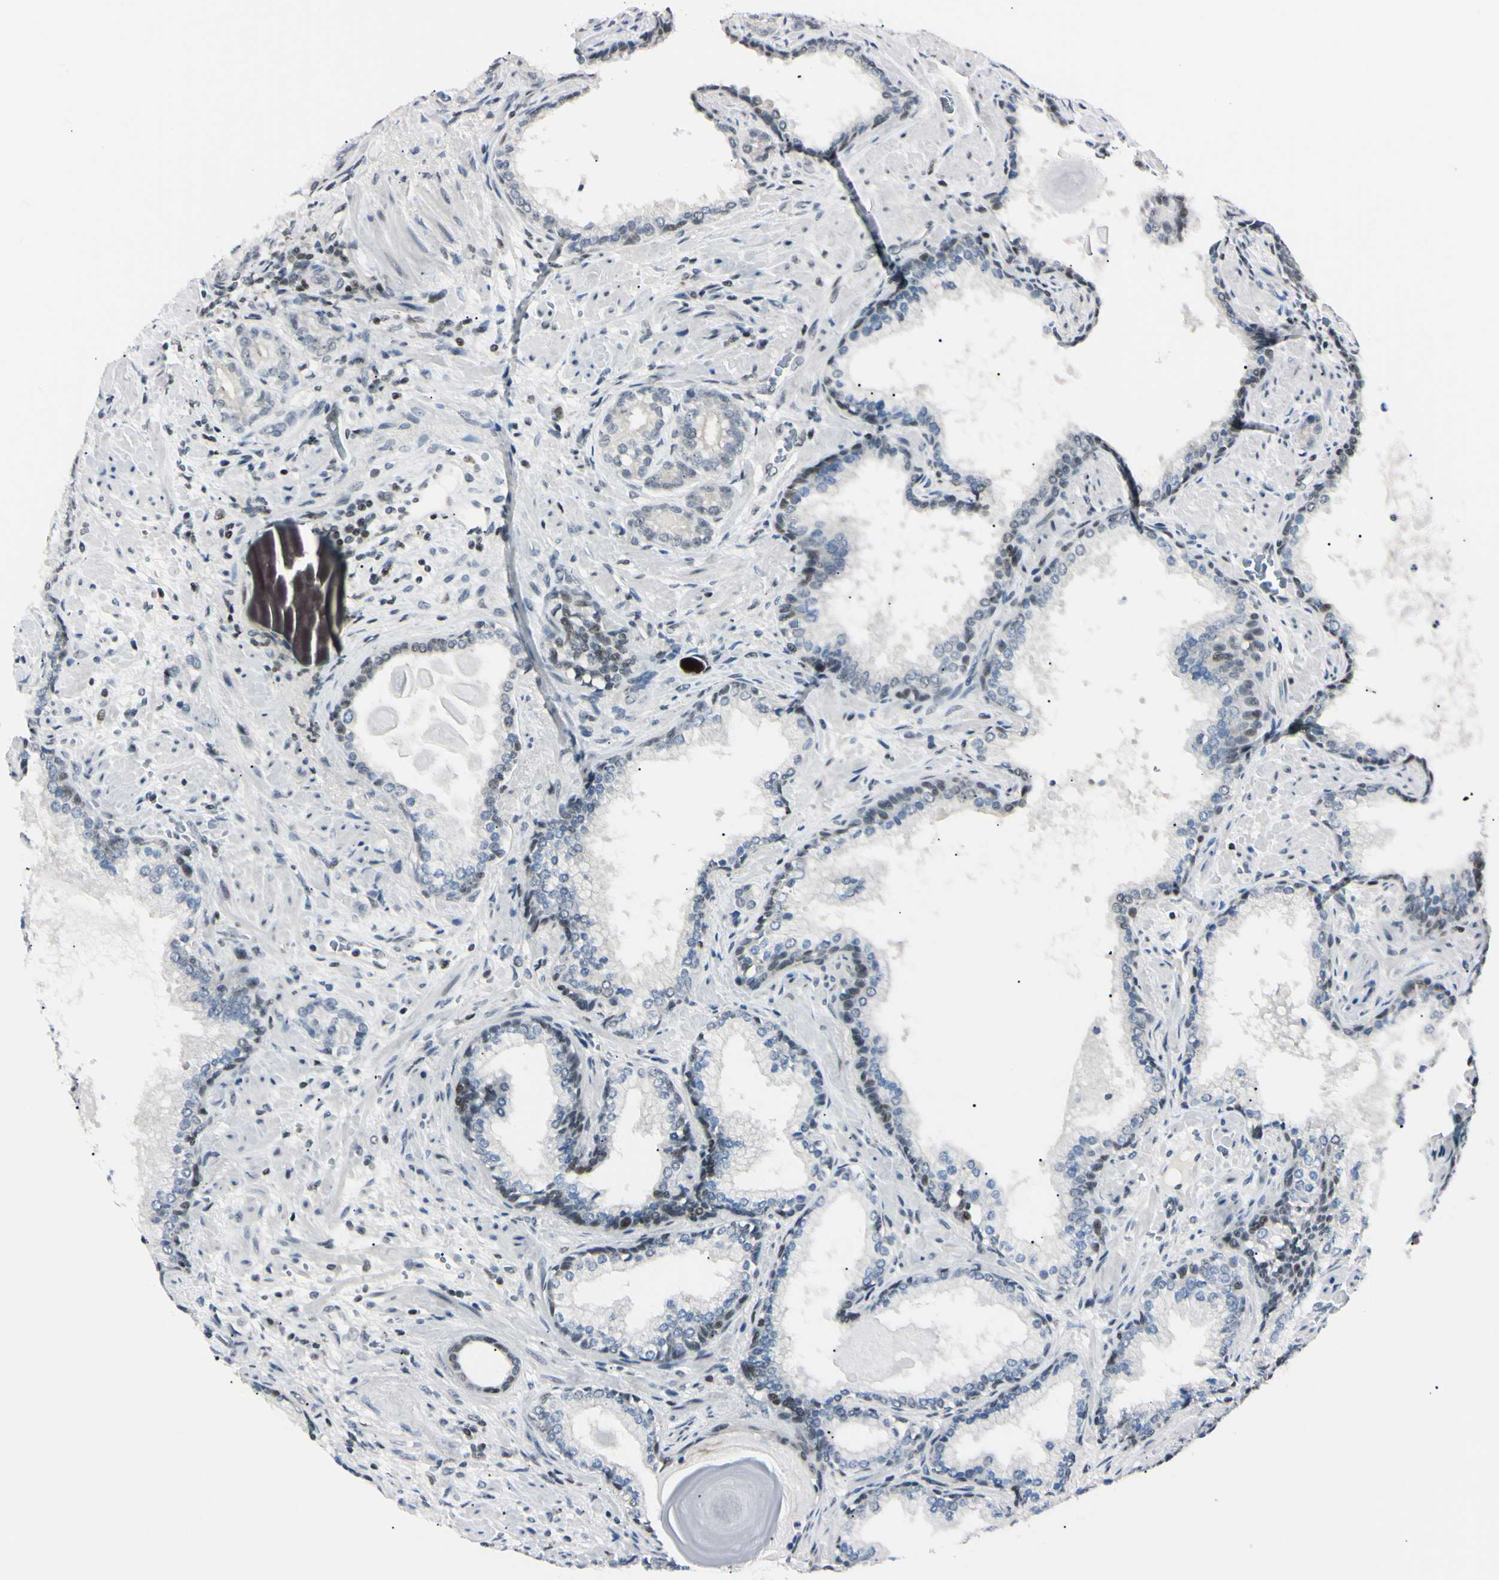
{"staining": {"intensity": "negative", "quantity": "none", "location": "none"}, "tissue": "prostate cancer", "cell_type": "Tumor cells", "image_type": "cancer", "snomed": [{"axis": "morphology", "description": "Adenocarcinoma, High grade"}, {"axis": "topography", "description": "Prostate"}], "caption": "Tumor cells show no significant positivity in prostate high-grade adenocarcinoma.", "gene": "C1orf174", "patient": {"sex": "male", "age": 61}}